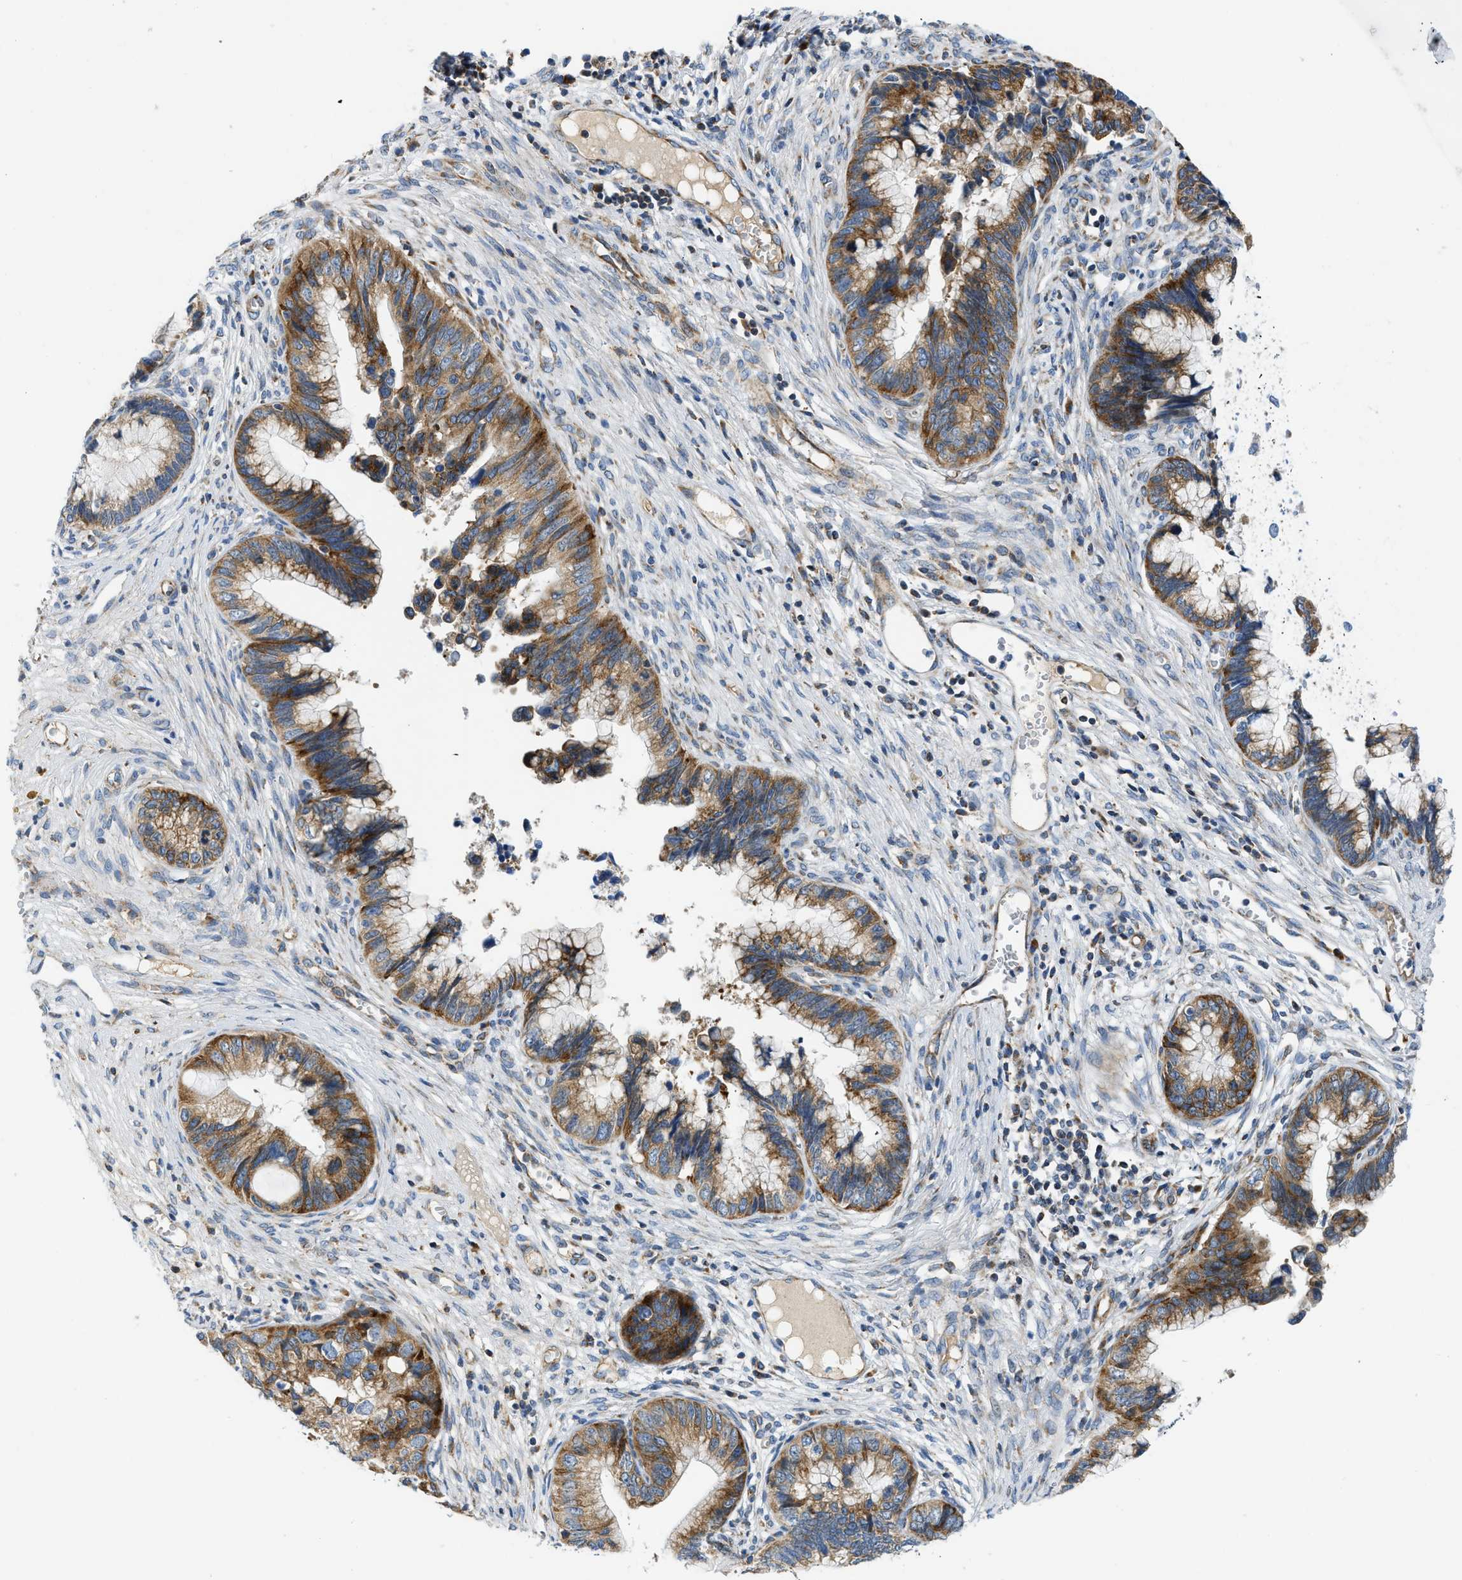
{"staining": {"intensity": "moderate", "quantity": ">75%", "location": "cytoplasmic/membranous"}, "tissue": "cervical cancer", "cell_type": "Tumor cells", "image_type": "cancer", "snomed": [{"axis": "morphology", "description": "Adenocarcinoma, NOS"}, {"axis": "topography", "description": "Cervix"}], "caption": "This photomicrograph shows immunohistochemistry (IHC) staining of cervical adenocarcinoma, with medium moderate cytoplasmic/membranous staining in approximately >75% of tumor cells.", "gene": "CAMKK2", "patient": {"sex": "female", "age": 44}}